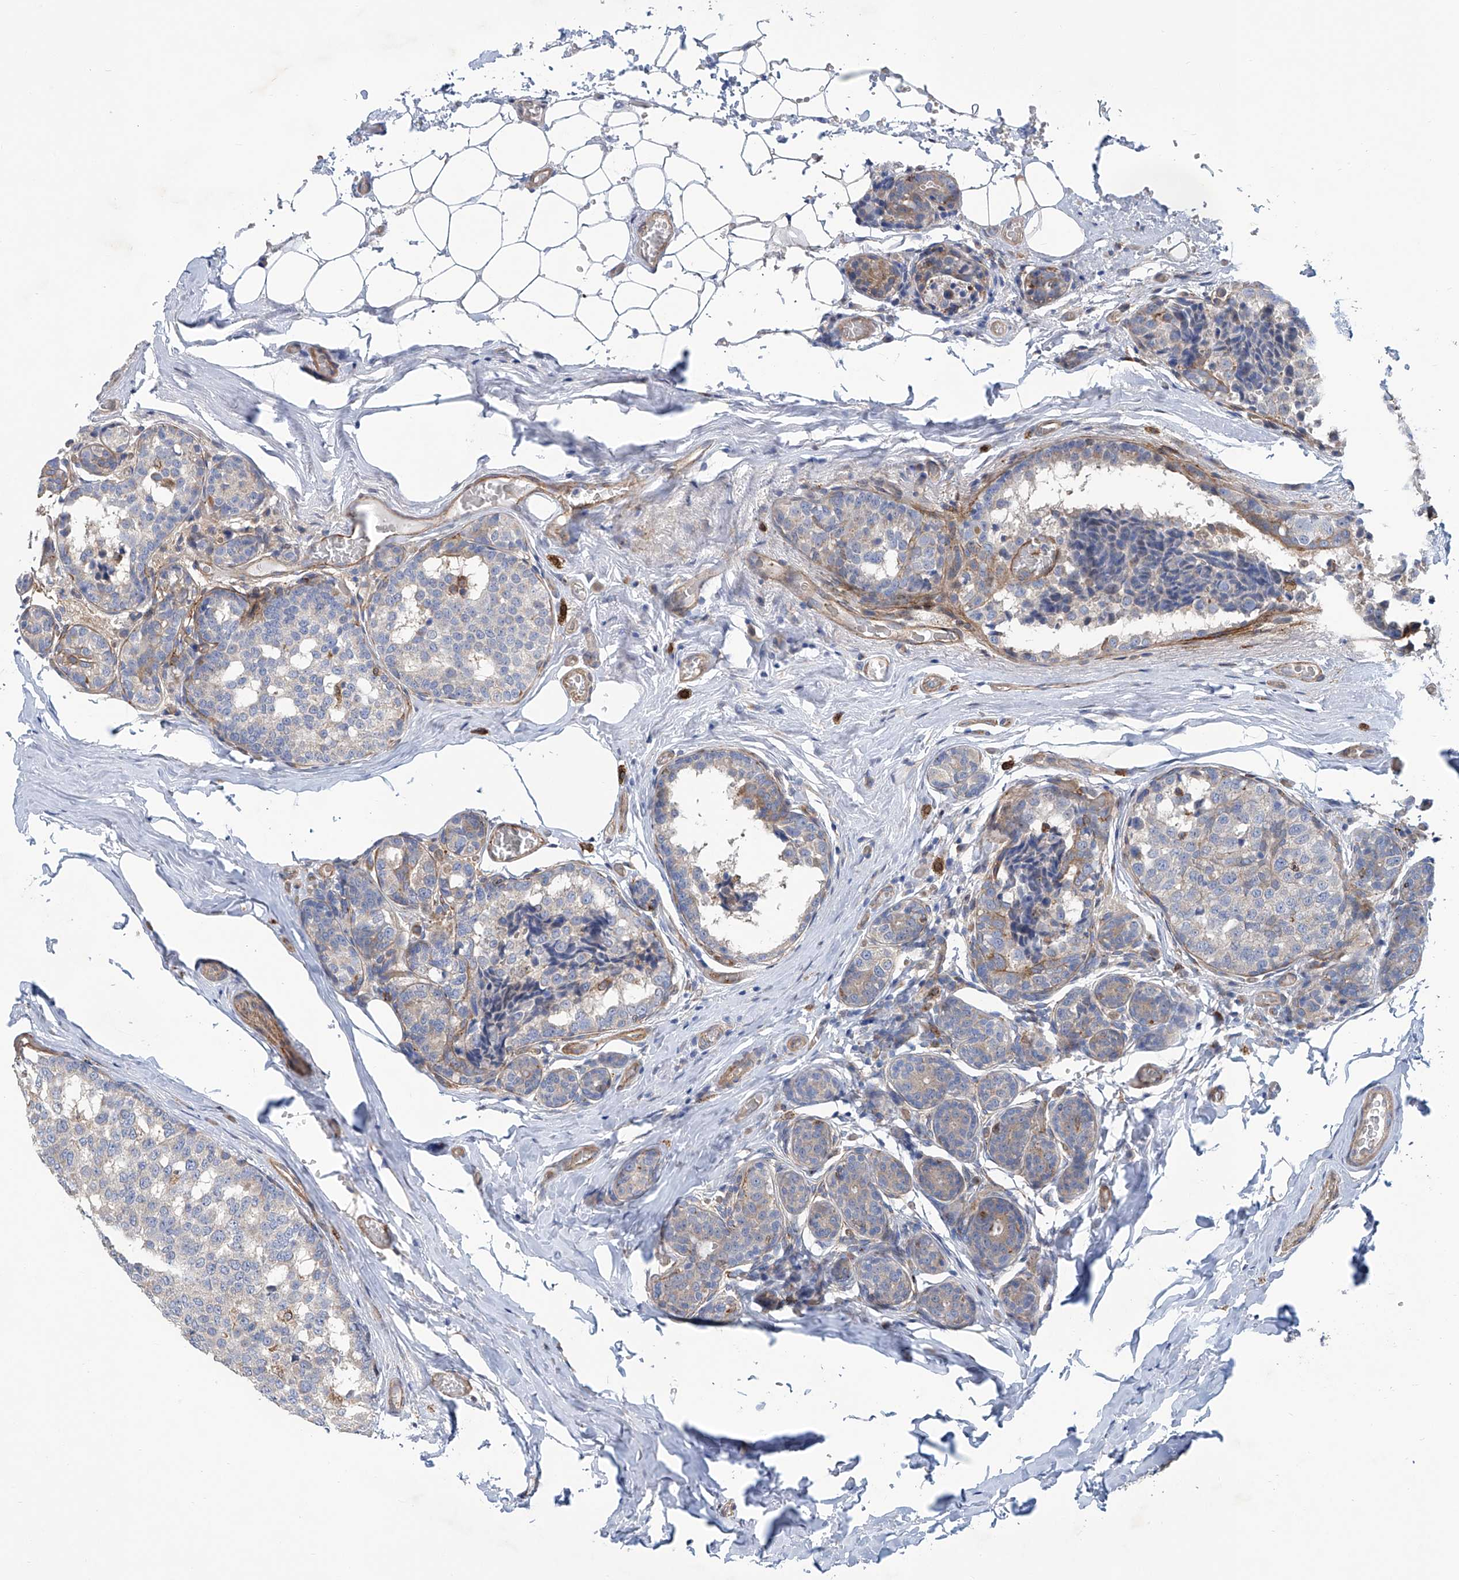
{"staining": {"intensity": "negative", "quantity": "none", "location": "none"}, "tissue": "breast cancer", "cell_type": "Tumor cells", "image_type": "cancer", "snomed": [{"axis": "morphology", "description": "Normal tissue, NOS"}, {"axis": "morphology", "description": "Duct carcinoma"}, {"axis": "topography", "description": "Breast"}], "caption": "Infiltrating ductal carcinoma (breast) stained for a protein using IHC exhibits no positivity tumor cells.", "gene": "TNN", "patient": {"sex": "female", "age": 43}}